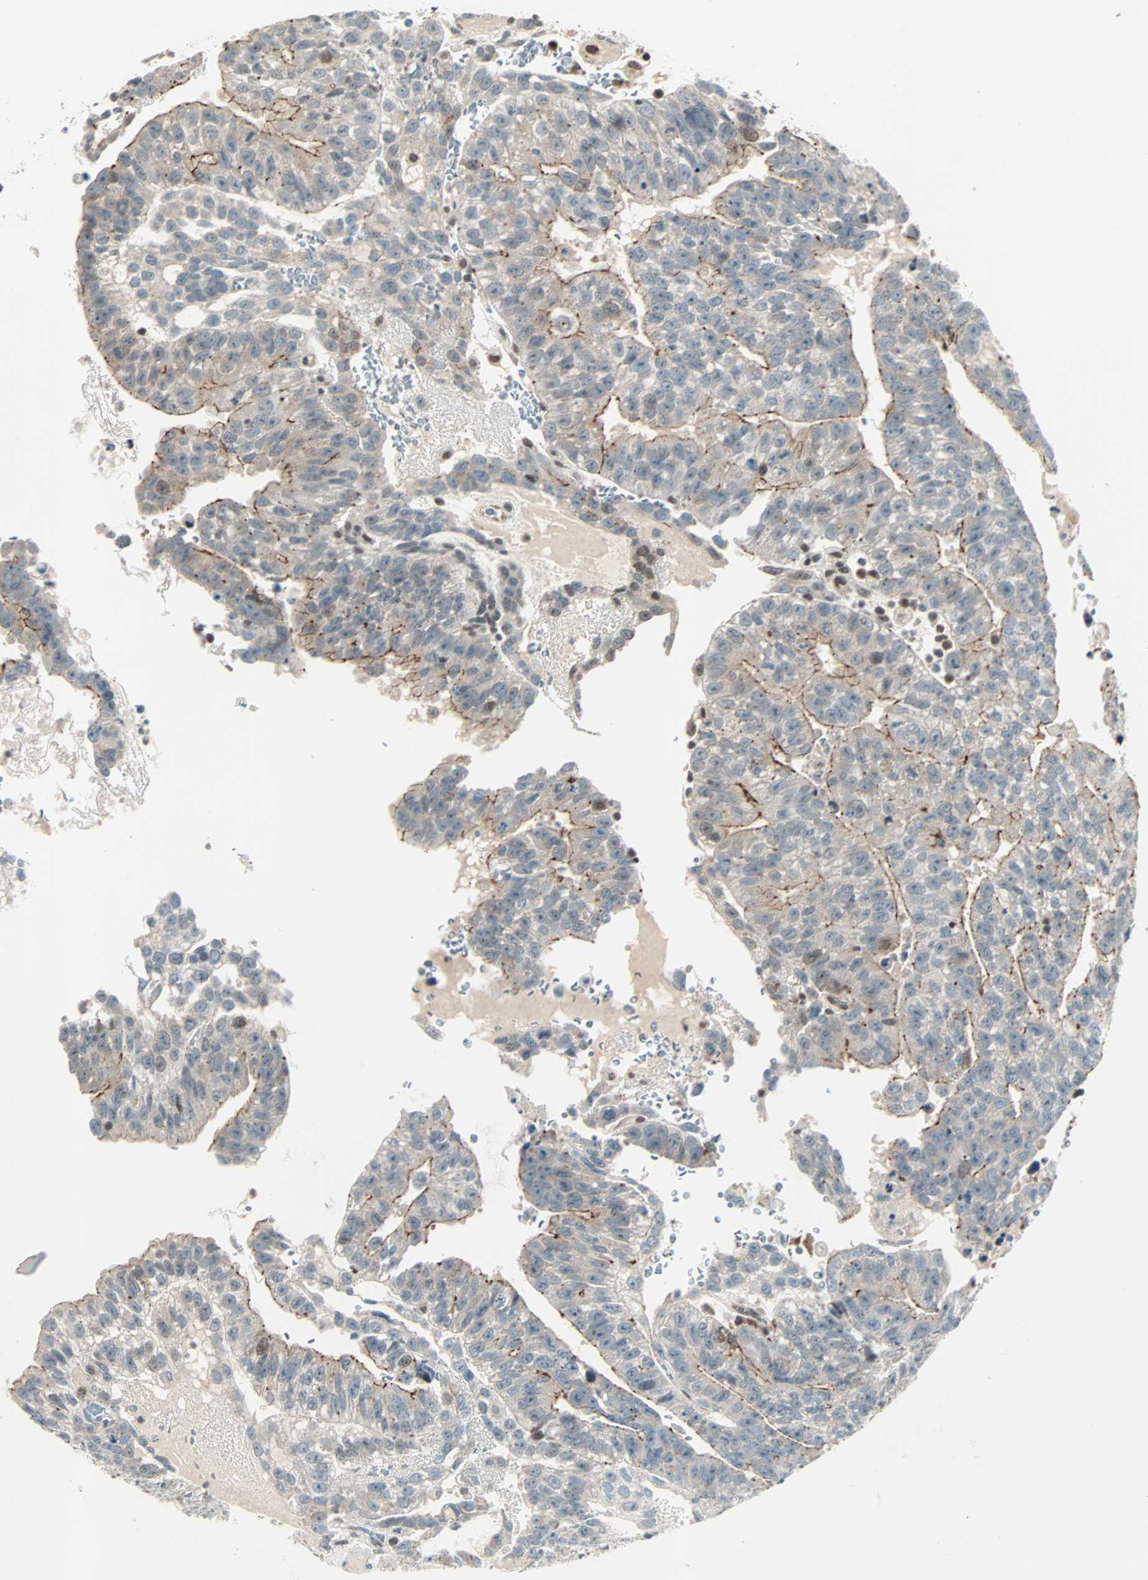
{"staining": {"intensity": "moderate", "quantity": "<25%", "location": "cytoplasmic/membranous"}, "tissue": "testis cancer", "cell_type": "Tumor cells", "image_type": "cancer", "snomed": [{"axis": "morphology", "description": "Seminoma, NOS"}, {"axis": "morphology", "description": "Carcinoma, Embryonal, NOS"}, {"axis": "topography", "description": "Testis"}], "caption": "IHC of testis cancer displays low levels of moderate cytoplasmic/membranous positivity in about <25% of tumor cells. The staining was performed using DAB (3,3'-diaminobenzidine), with brown indicating positive protein expression. Nuclei are stained blue with hematoxylin.", "gene": "CBX4", "patient": {"sex": "male", "age": 52}}